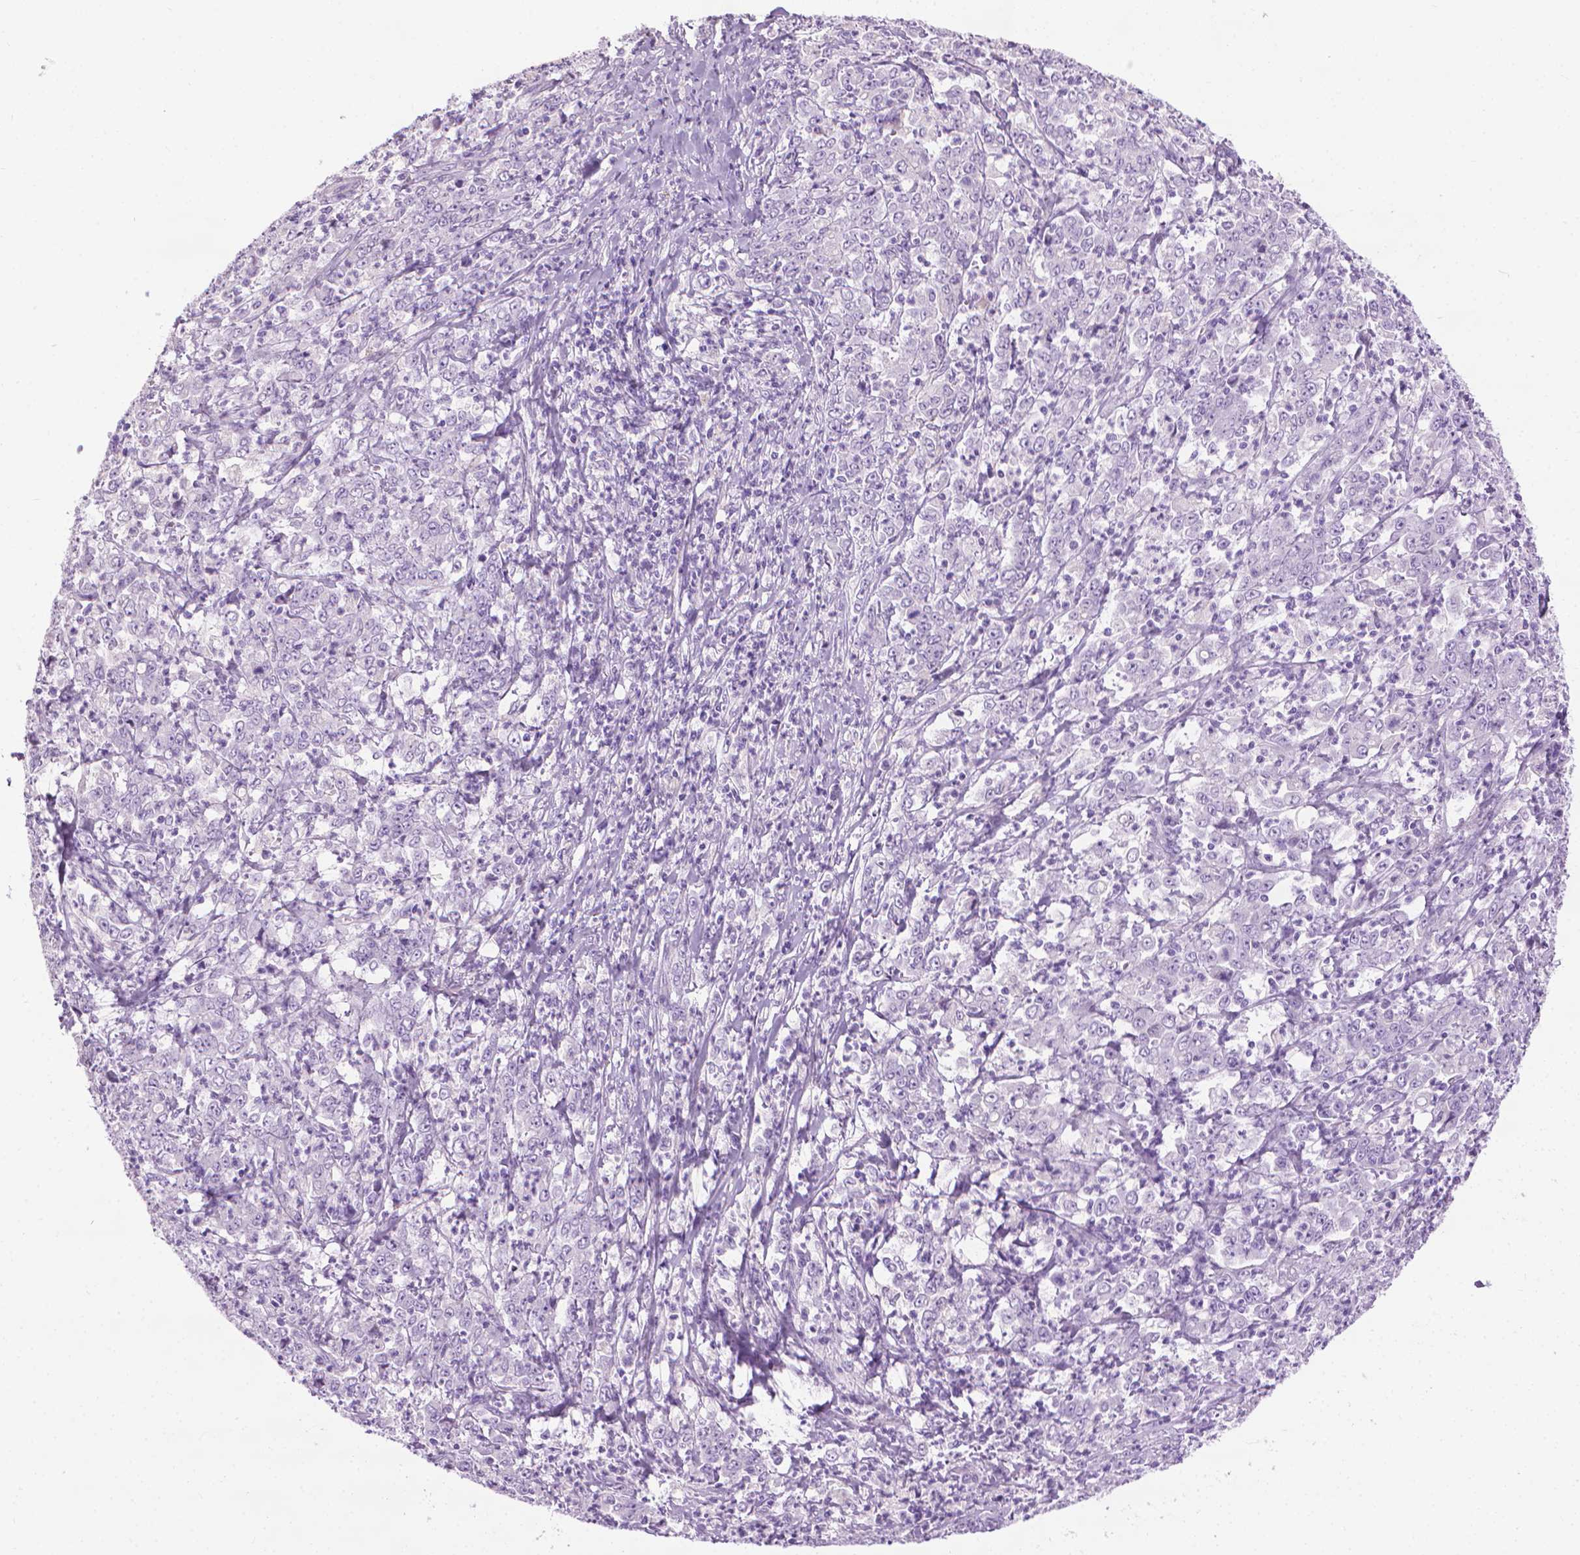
{"staining": {"intensity": "negative", "quantity": "none", "location": "none"}, "tissue": "stomach cancer", "cell_type": "Tumor cells", "image_type": "cancer", "snomed": [{"axis": "morphology", "description": "Adenocarcinoma, NOS"}, {"axis": "topography", "description": "Stomach, lower"}], "caption": "An image of adenocarcinoma (stomach) stained for a protein reveals no brown staining in tumor cells. Brightfield microscopy of IHC stained with DAB (3,3'-diaminobenzidine) (brown) and hematoxylin (blue), captured at high magnification.", "gene": "DNAI7", "patient": {"sex": "female", "age": 71}}